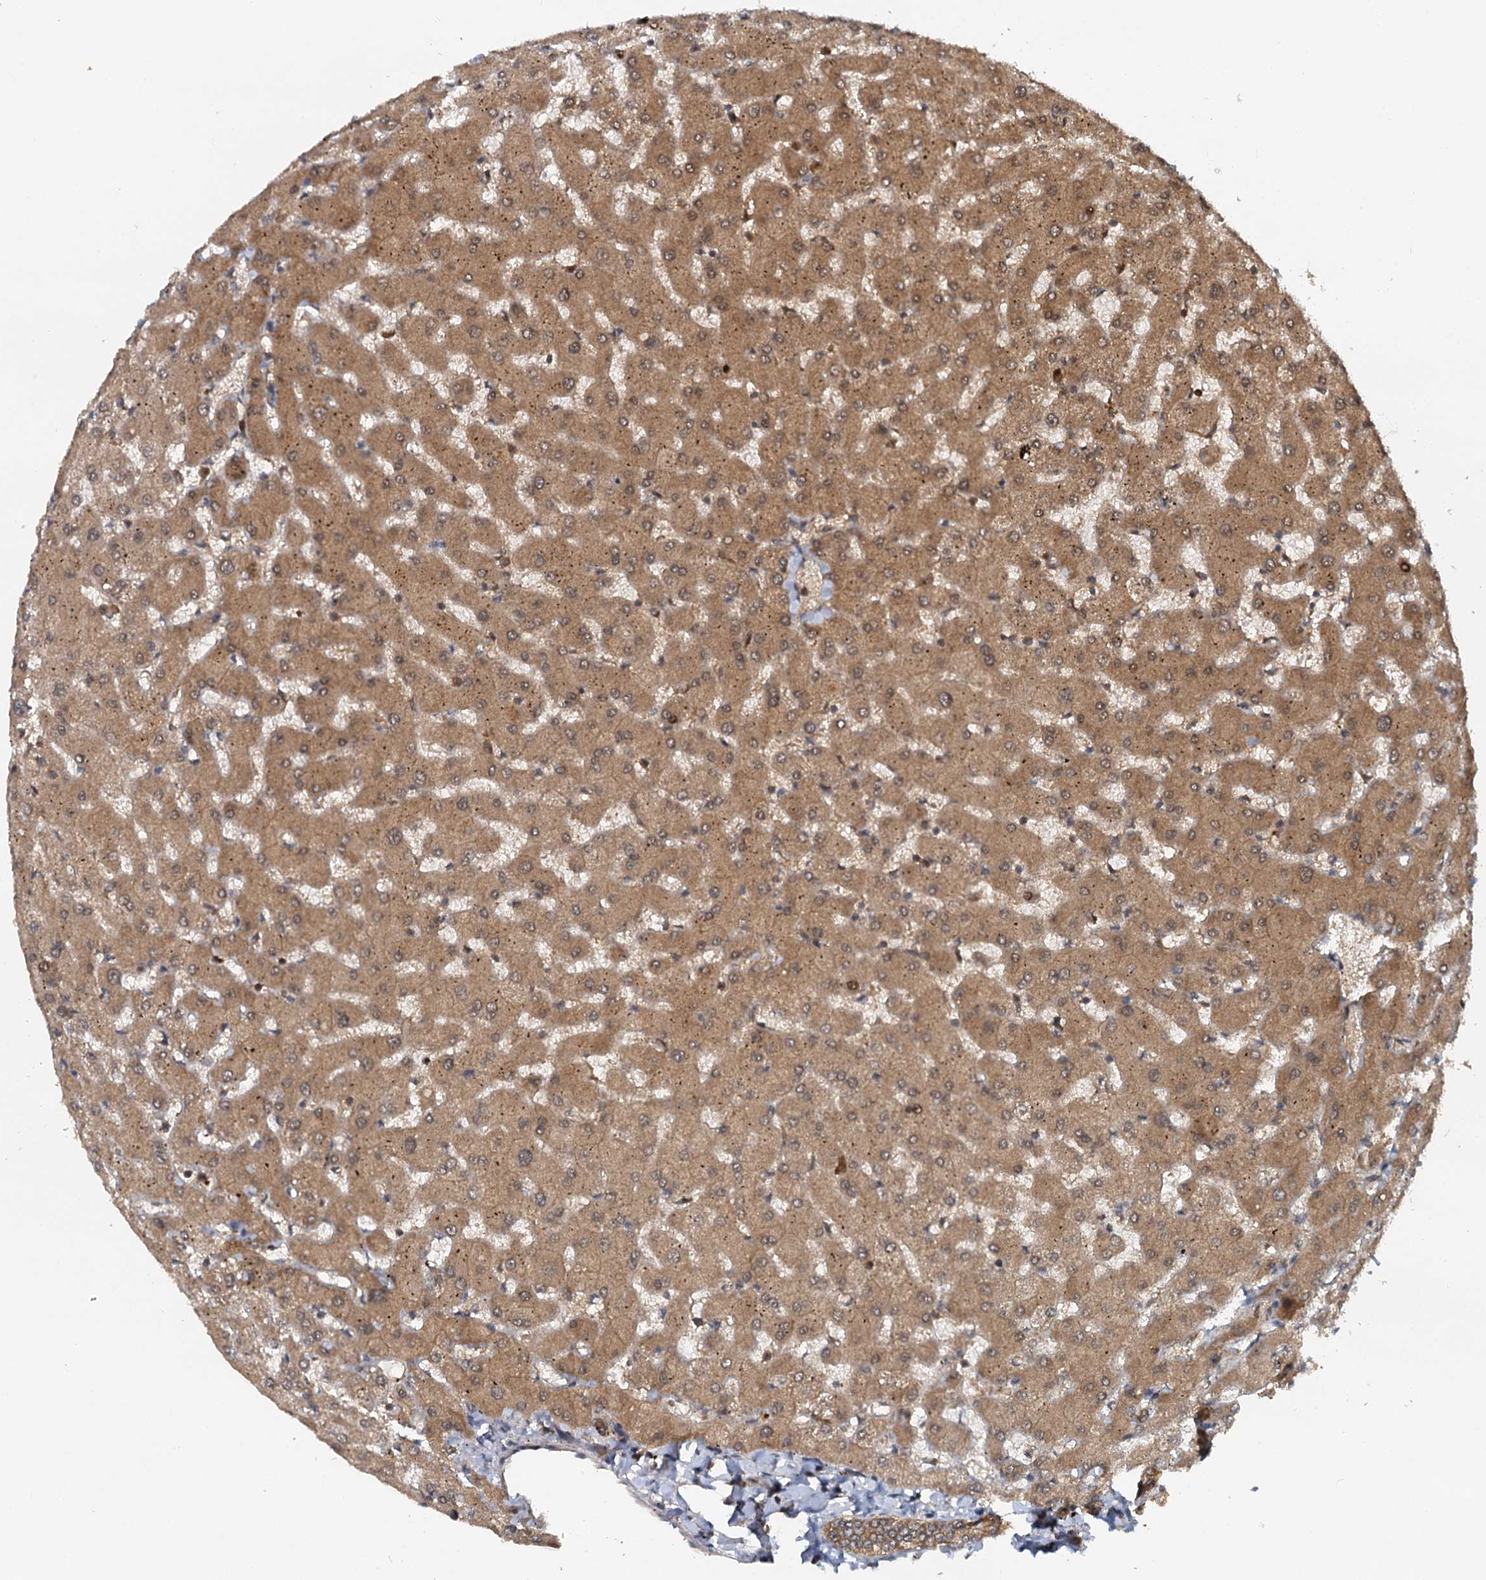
{"staining": {"intensity": "moderate", "quantity": ">75%", "location": "cytoplasmic/membranous"}, "tissue": "liver", "cell_type": "Cholangiocytes", "image_type": "normal", "snomed": [{"axis": "morphology", "description": "Normal tissue, NOS"}, {"axis": "topography", "description": "Liver"}], "caption": "This histopathology image exhibits immunohistochemistry (IHC) staining of unremarkable human liver, with medium moderate cytoplasmic/membranous staining in approximately >75% of cholangiocytes.", "gene": "STUB1", "patient": {"sex": "female", "age": 63}}